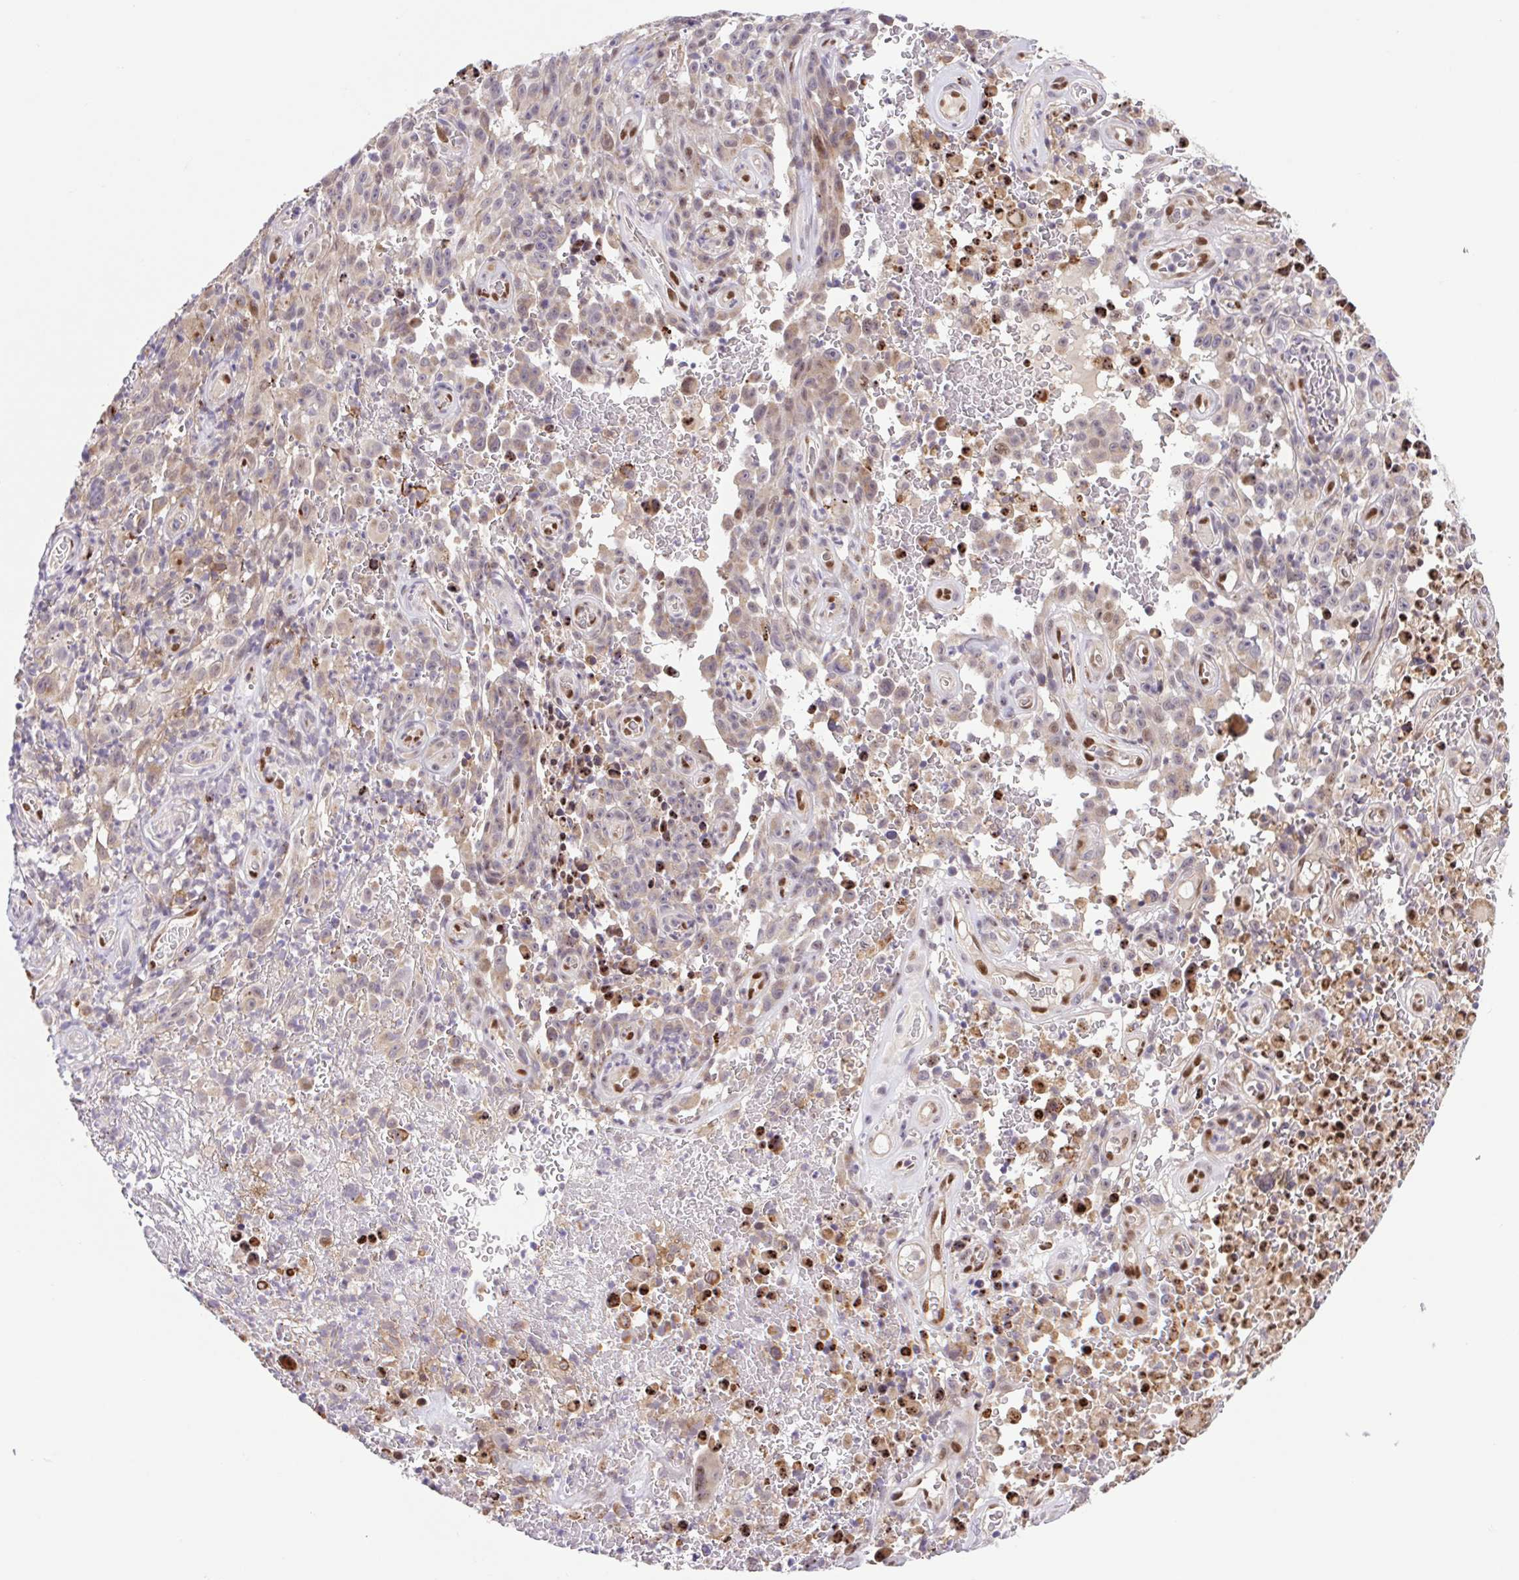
{"staining": {"intensity": "weak", "quantity": "<25%", "location": "cytoplasmic/membranous,nuclear"}, "tissue": "melanoma", "cell_type": "Tumor cells", "image_type": "cancer", "snomed": [{"axis": "morphology", "description": "Malignant melanoma, NOS"}, {"axis": "topography", "description": "Skin"}], "caption": "An immunohistochemistry image of malignant melanoma is shown. There is no staining in tumor cells of malignant melanoma.", "gene": "ERG", "patient": {"sex": "female", "age": 82}}